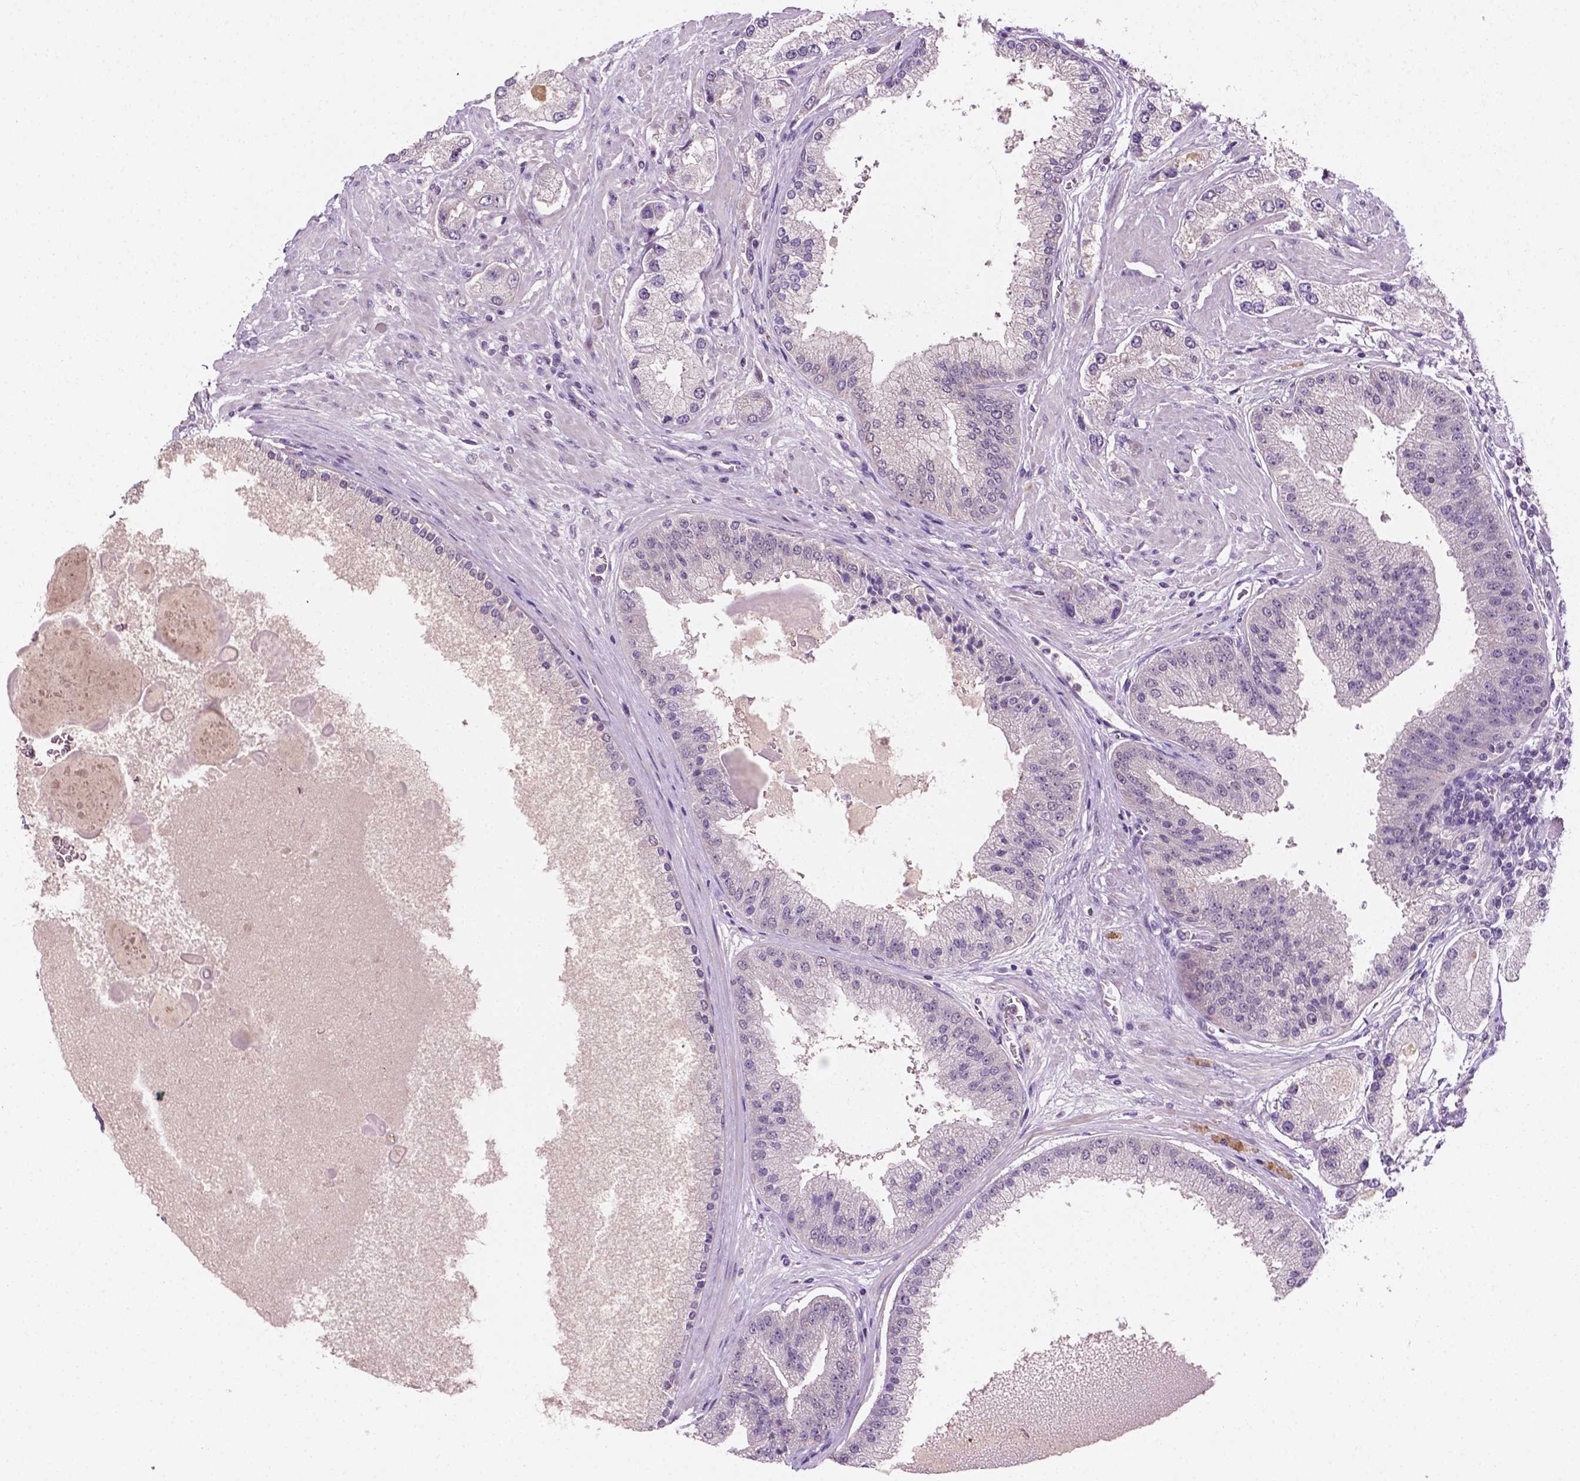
{"staining": {"intensity": "negative", "quantity": "none", "location": "none"}, "tissue": "prostate cancer", "cell_type": "Tumor cells", "image_type": "cancer", "snomed": [{"axis": "morphology", "description": "Adenocarcinoma, High grade"}, {"axis": "topography", "description": "Prostate"}], "caption": "Immunohistochemical staining of prostate cancer (adenocarcinoma (high-grade)) demonstrates no significant positivity in tumor cells. (DAB (3,3'-diaminobenzidine) IHC with hematoxylin counter stain).", "gene": "MROH6", "patient": {"sex": "male", "age": 67}}